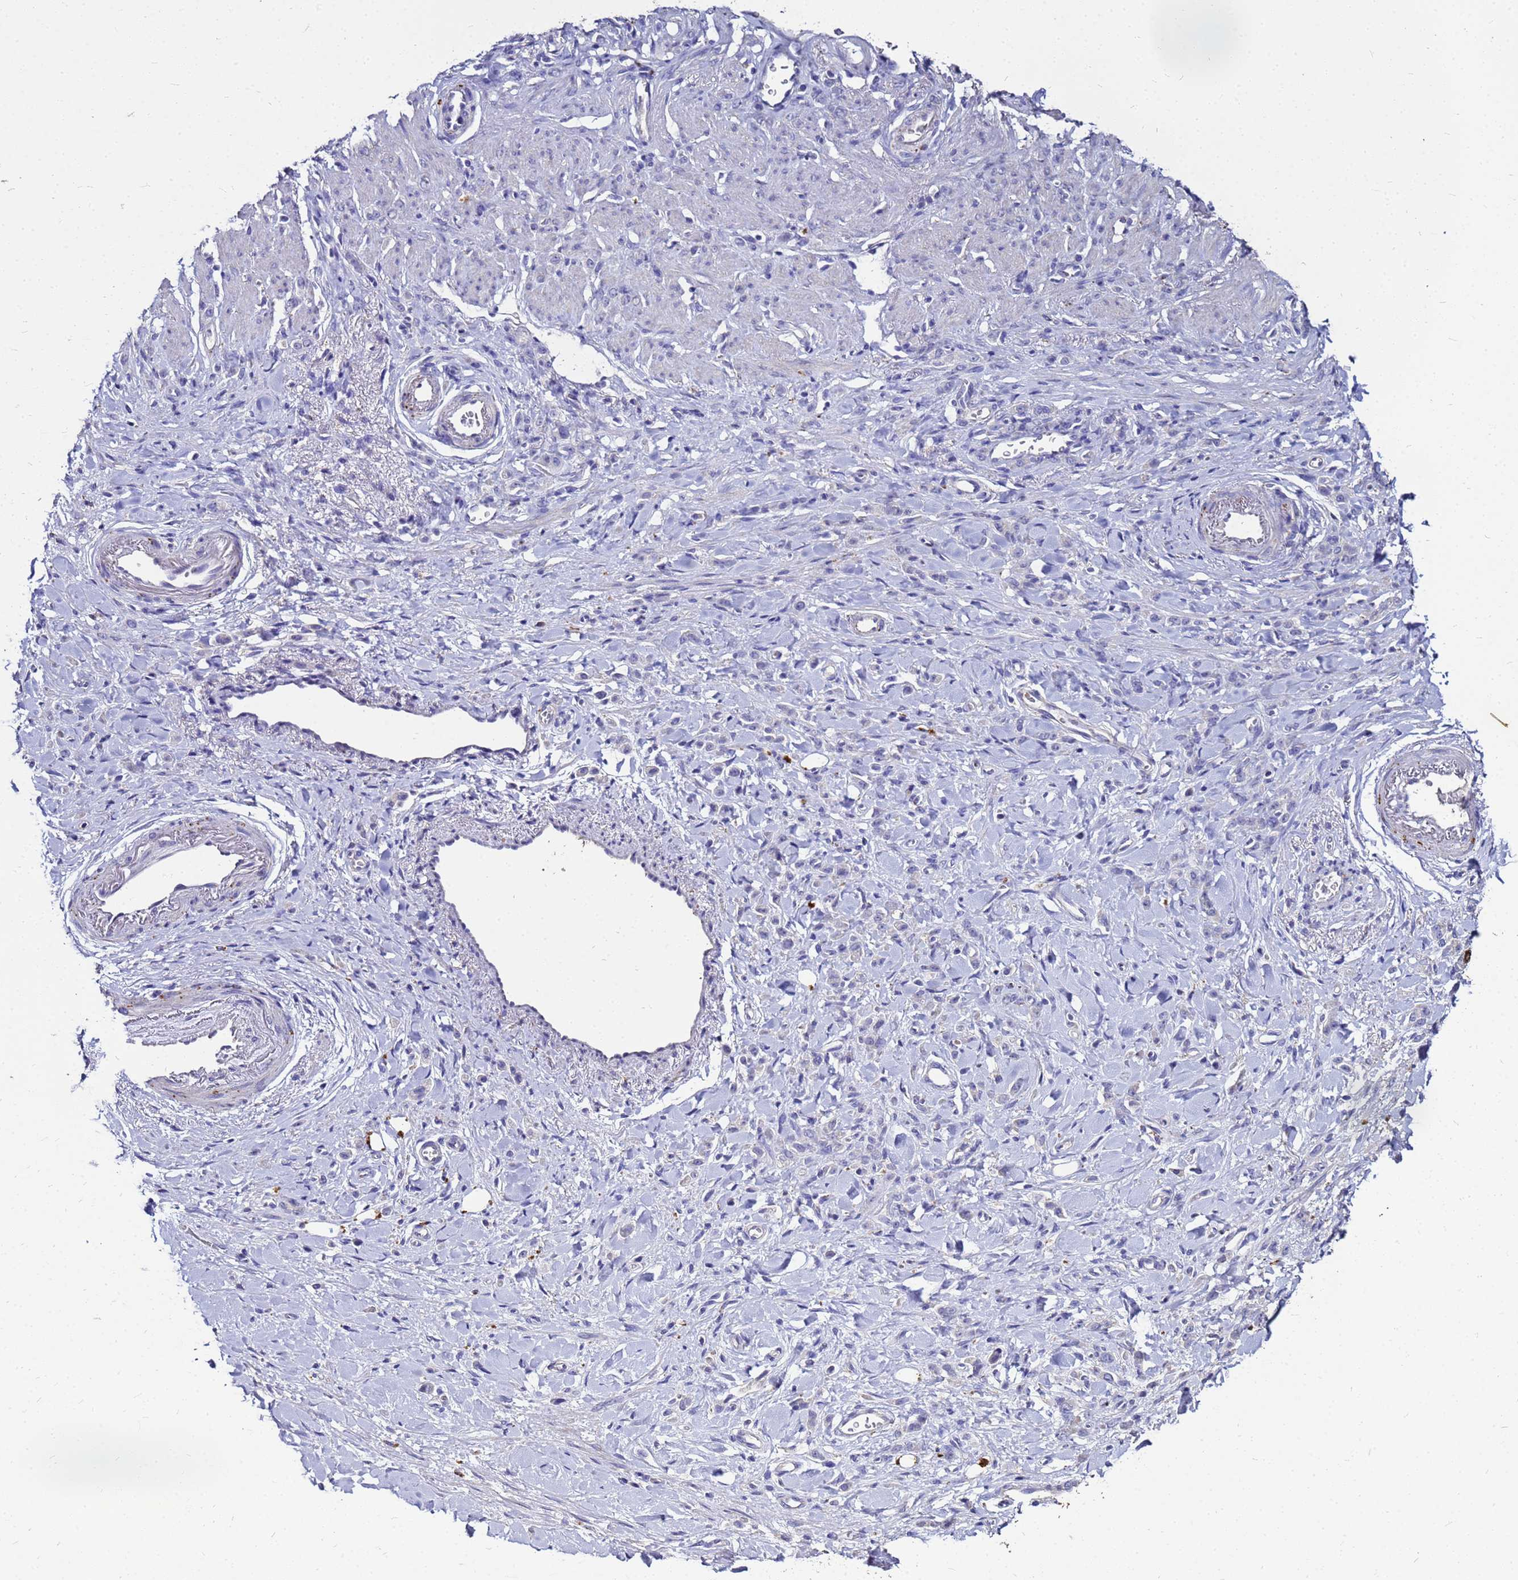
{"staining": {"intensity": "negative", "quantity": "none", "location": "none"}, "tissue": "stomach cancer", "cell_type": "Tumor cells", "image_type": "cancer", "snomed": [{"axis": "morphology", "description": "Normal tissue, NOS"}, {"axis": "morphology", "description": "Adenocarcinoma, NOS"}, {"axis": "topography", "description": "Stomach"}], "caption": "Human stomach adenocarcinoma stained for a protein using IHC demonstrates no positivity in tumor cells.", "gene": "S100A2", "patient": {"sex": "male", "age": 82}}